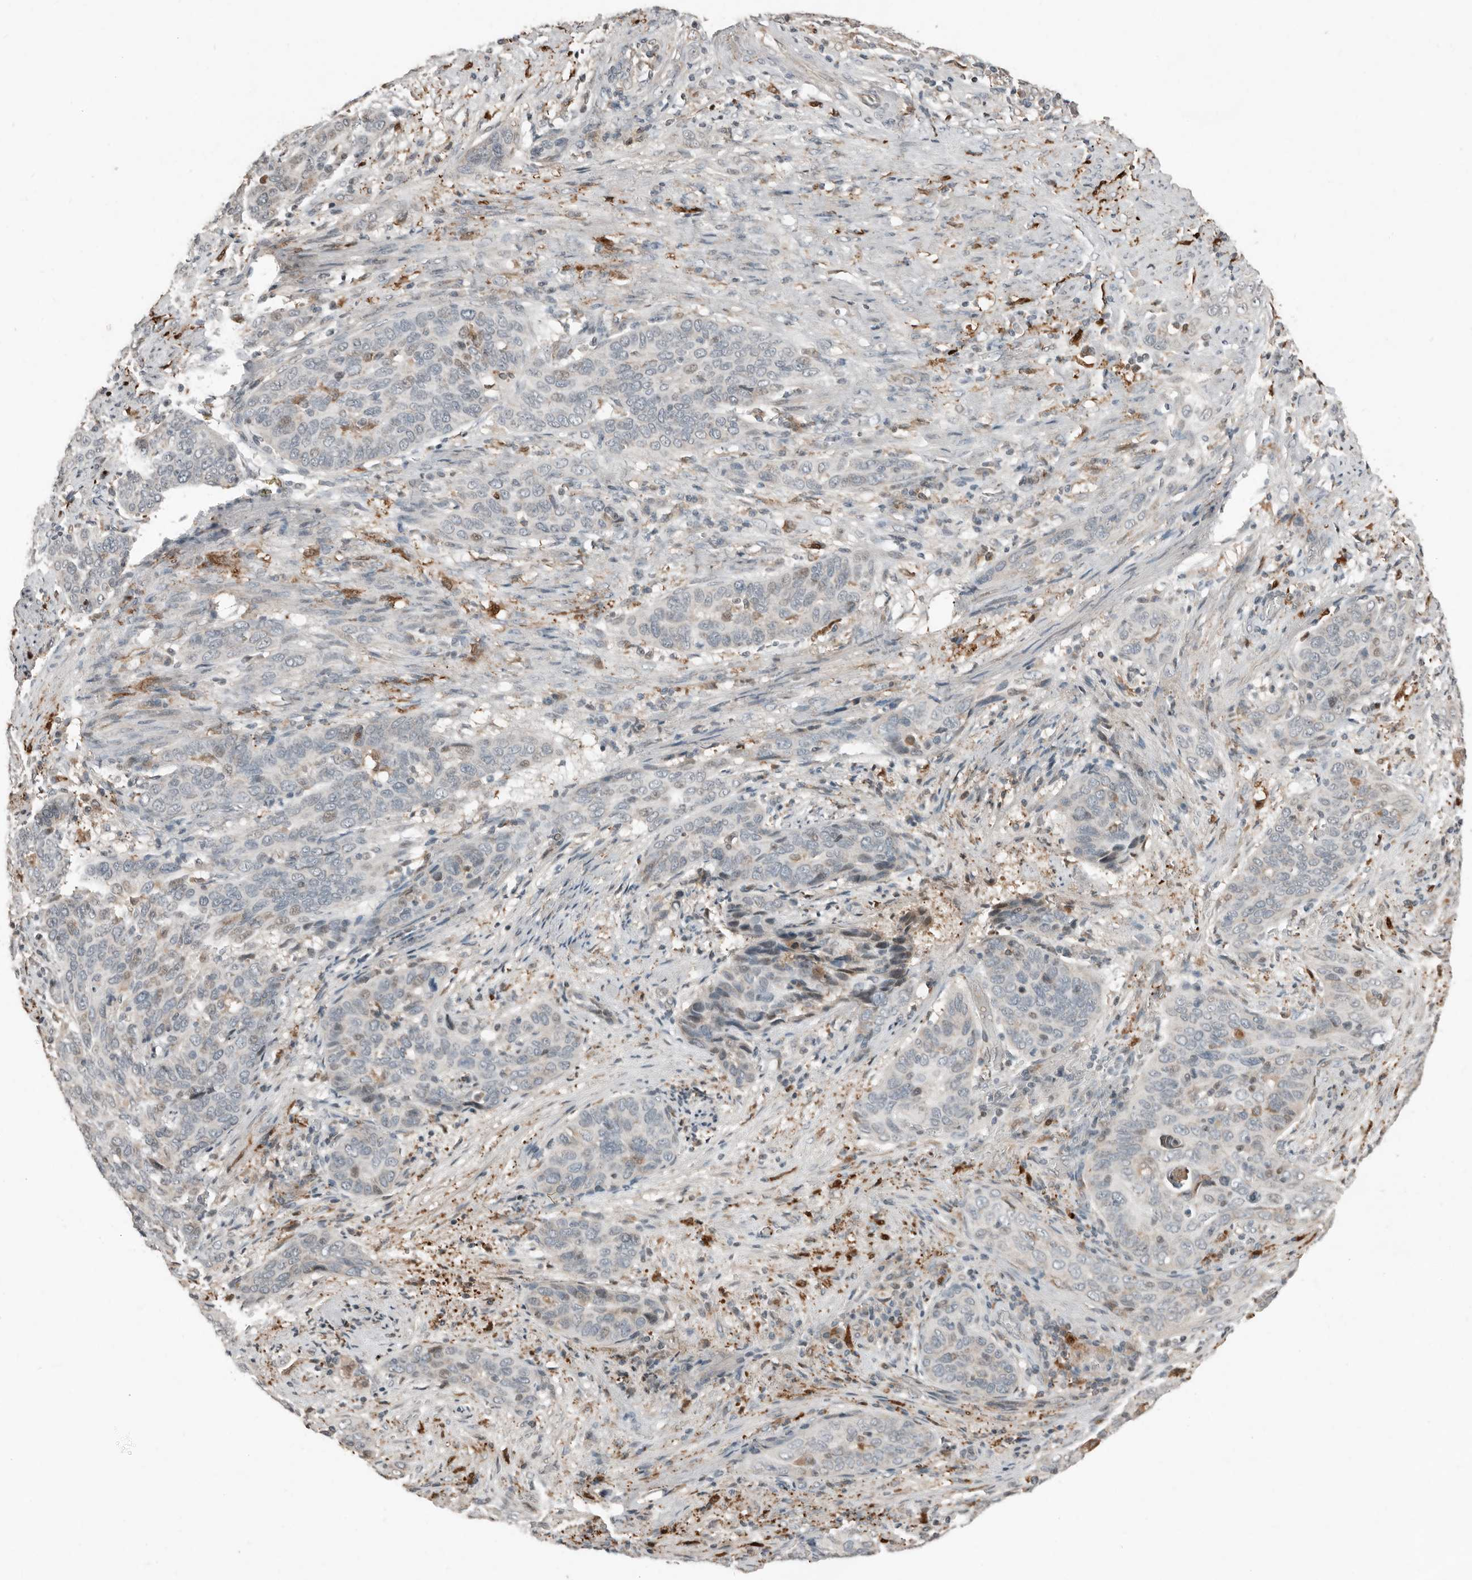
{"staining": {"intensity": "negative", "quantity": "none", "location": "none"}, "tissue": "cervical cancer", "cell_type": "Tumor cells", "image_type": "cancer", "snomed": [{"axis": "morphology", "description": "Squamous cell carcinoma, NOS"}, {"axis": "topography", "description": "Cervix"}], "caption": "Immunohistochemical staining of squamous cell carcinoma (cervical) displays no significant expression in tumor cells.", "gene": "KLHL38", "patient": {"sex": "female", "age": 60}}